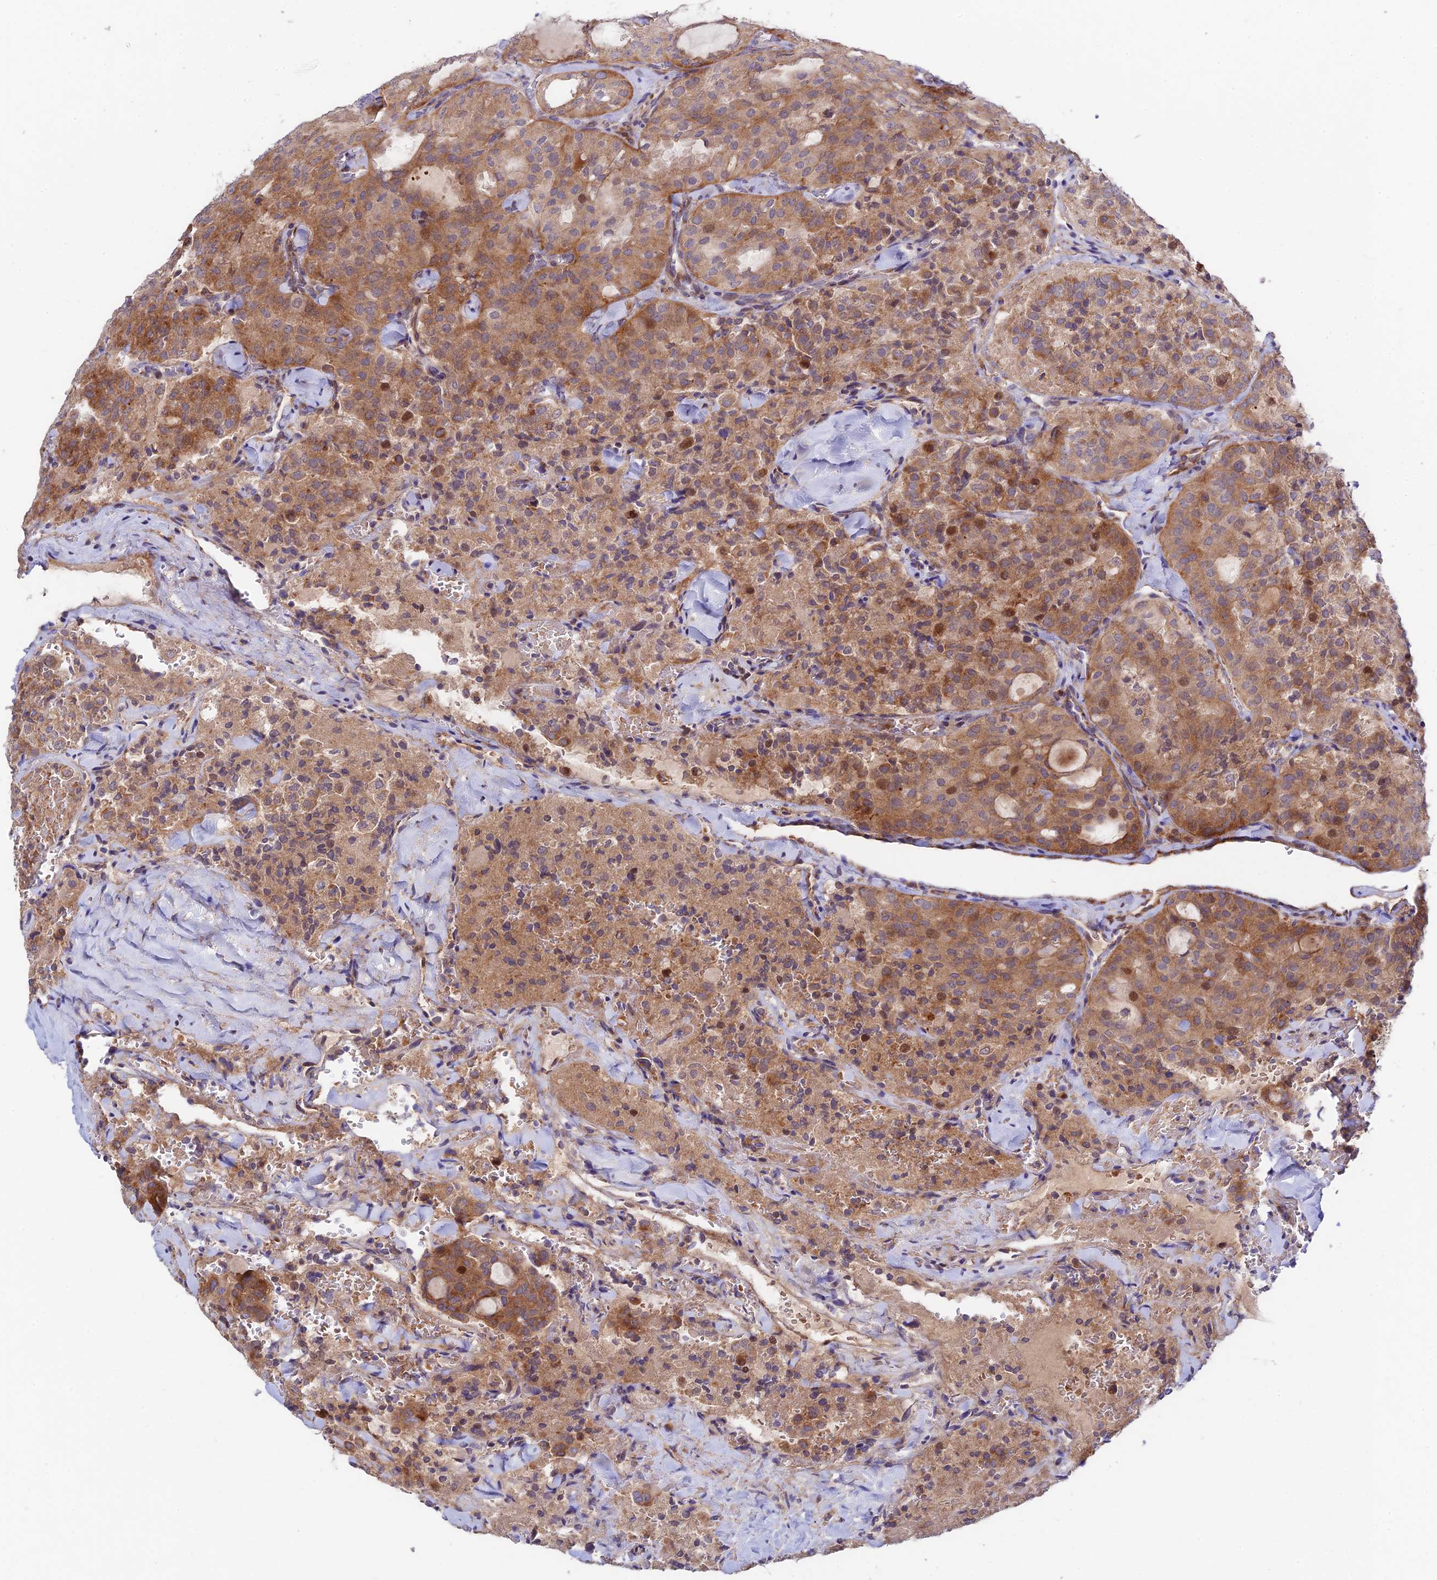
{"staining": {"intensity": "moderate", "quantity": ">75%", "location": "cytoplasmic/membranous"}, "tissue": "thyroid cancer", "cell_type": "Tumor cells", "image_type": "cancer", "snomed": [{"axis": "morphology", "description": "Follicular adenoma carcinoma, NOS"}, {"axis": "topography", "description": "Thyroid gland"}], "caption": "The immunohistochemical stain labels moderate cytoplasmic/membranous staining in tumor cells of thyroid cancer (follicular adenoma carcinoma) tissue.", "gene": "FUOM", "patient": {"sex": "male", "age": 75}}